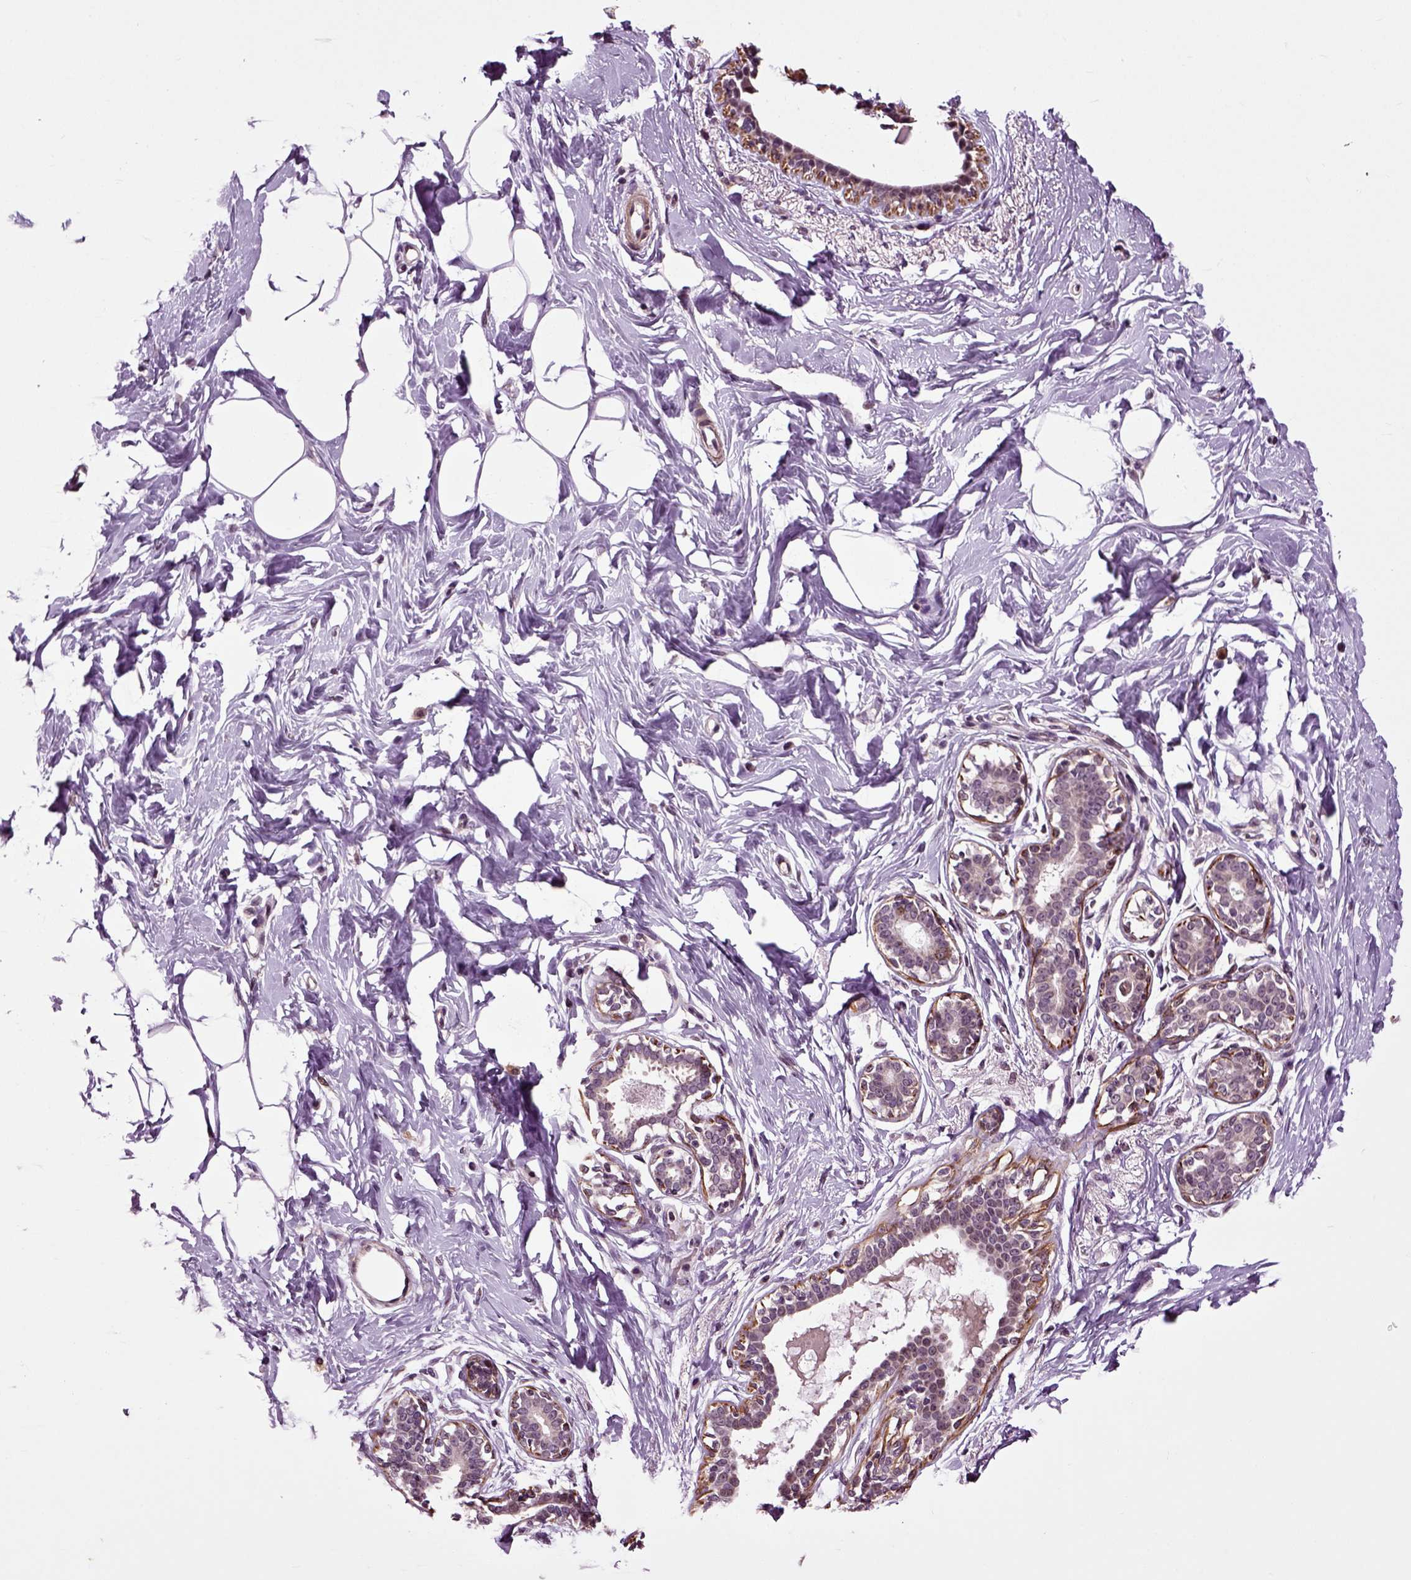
{"staining": {"intensity": "negative", "quantity": "none", "location": "none"}, "tissue": "breast", "cell_type": "Adipocytes", "image_type": "normal", "snomed": [{"axis": "morphology", "description": "Normal tissue, NOS"}, {"axis": "morphology", "description": "Lobular carcinoma, in situ"}, {"axis": "topography", "description": "Breast"}], "caption": "This is an IHC micrograph of unremarkable human breast. There is no positivity in adipocytes.", "gene": "KNSTRN", "patient": {"sex": "female", "age": 35}}